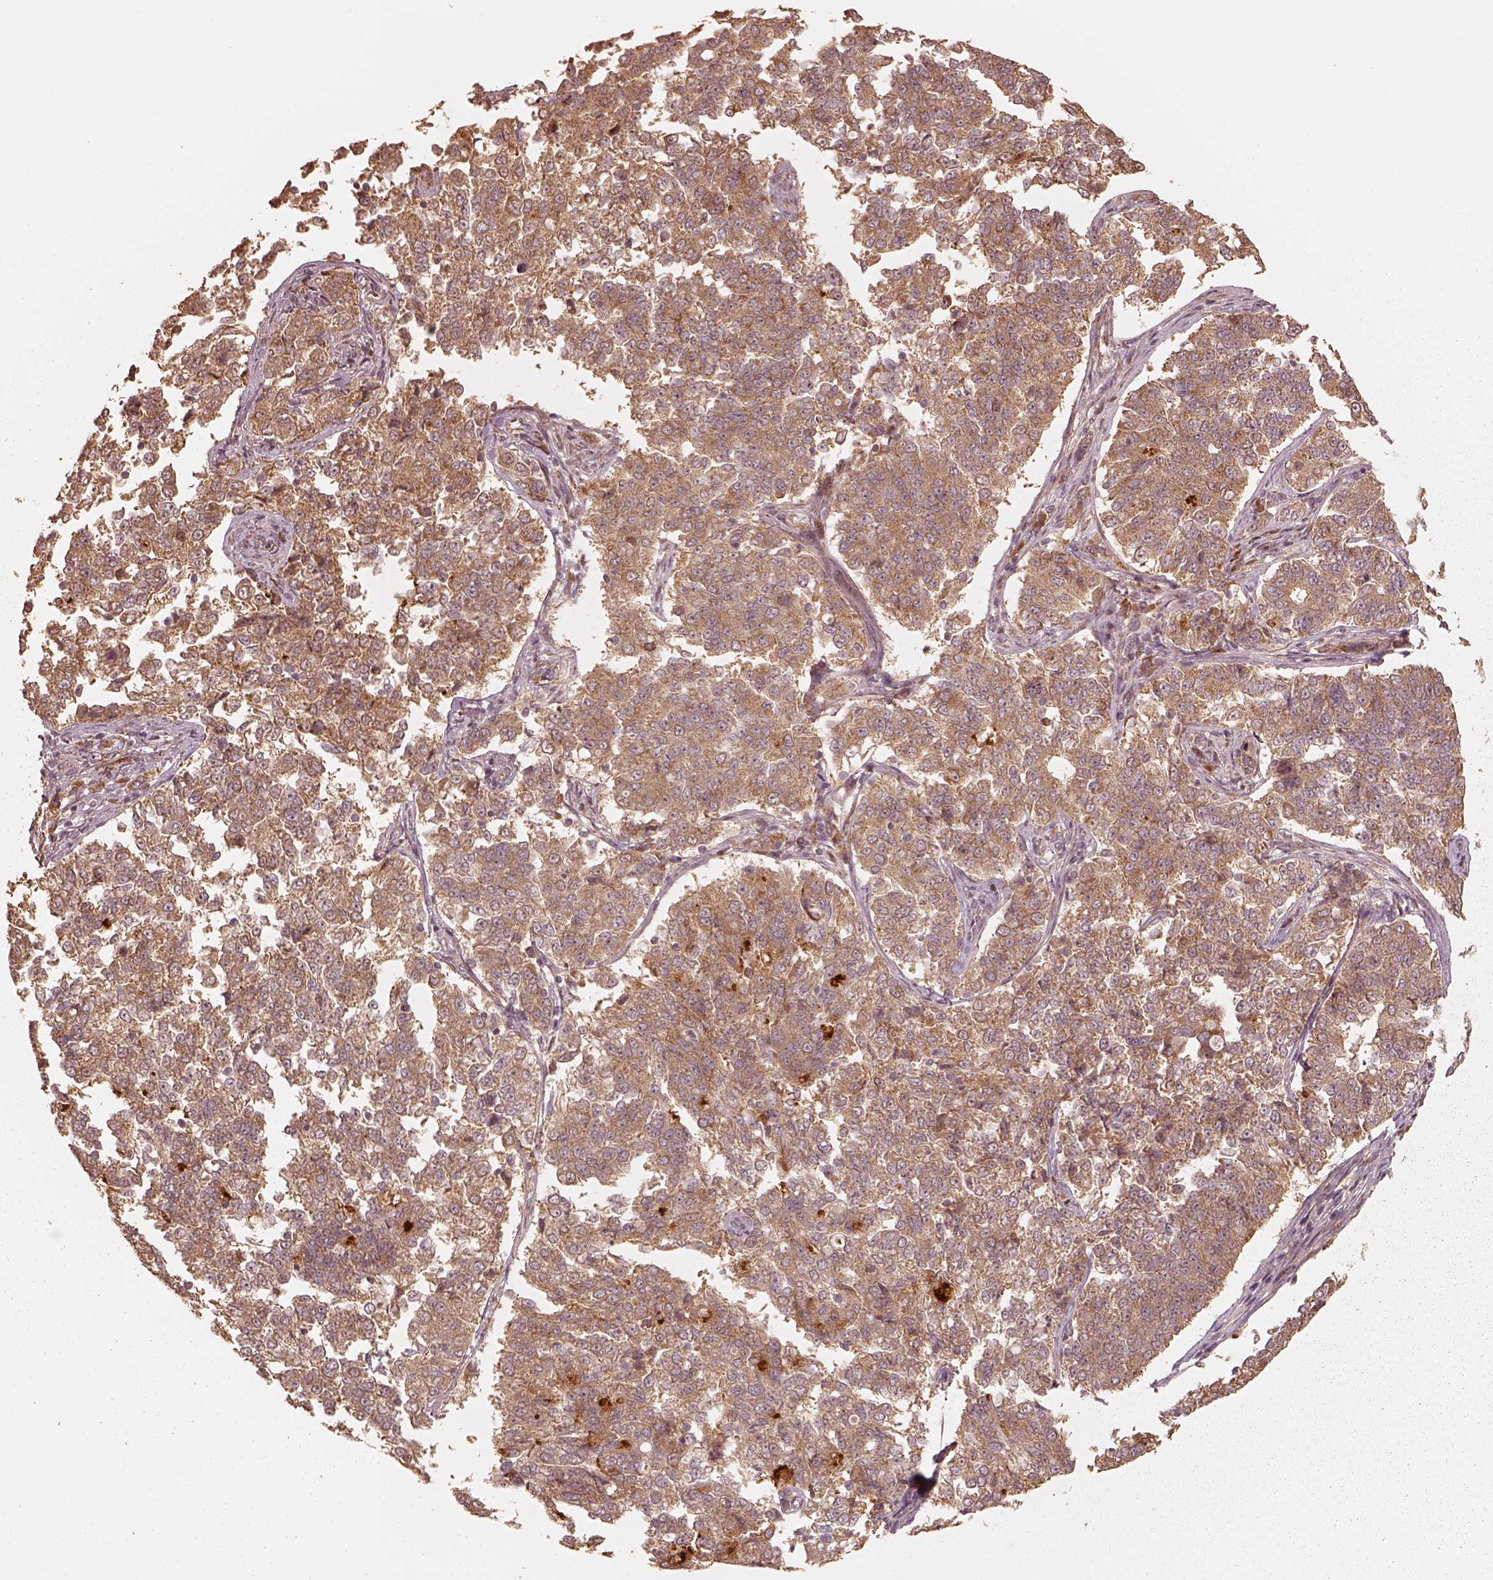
{"staining": {"intensity": "moderate", "quantity": ">75%", "location": "cytoplasmic/membranous"}, "tissue": "endometrial cancer", "cell_type": "Tumor cells", "image_type": "cancer", "snomed": [{"axis": "morphology", "description": "Adenocarcinoma, NOS"}, {"axis": "topography", "description": "Endometrium"}], "caption": "This image exhibits immunohistochemistry (IHC) staining of adenocarcinoma (endometrial), with medium moderate cytoplasmic/membranous staining in approximately >75% of tumor cells.", "gene": "DNAJC25", "patient": {"sex": "female", "age": 43}}